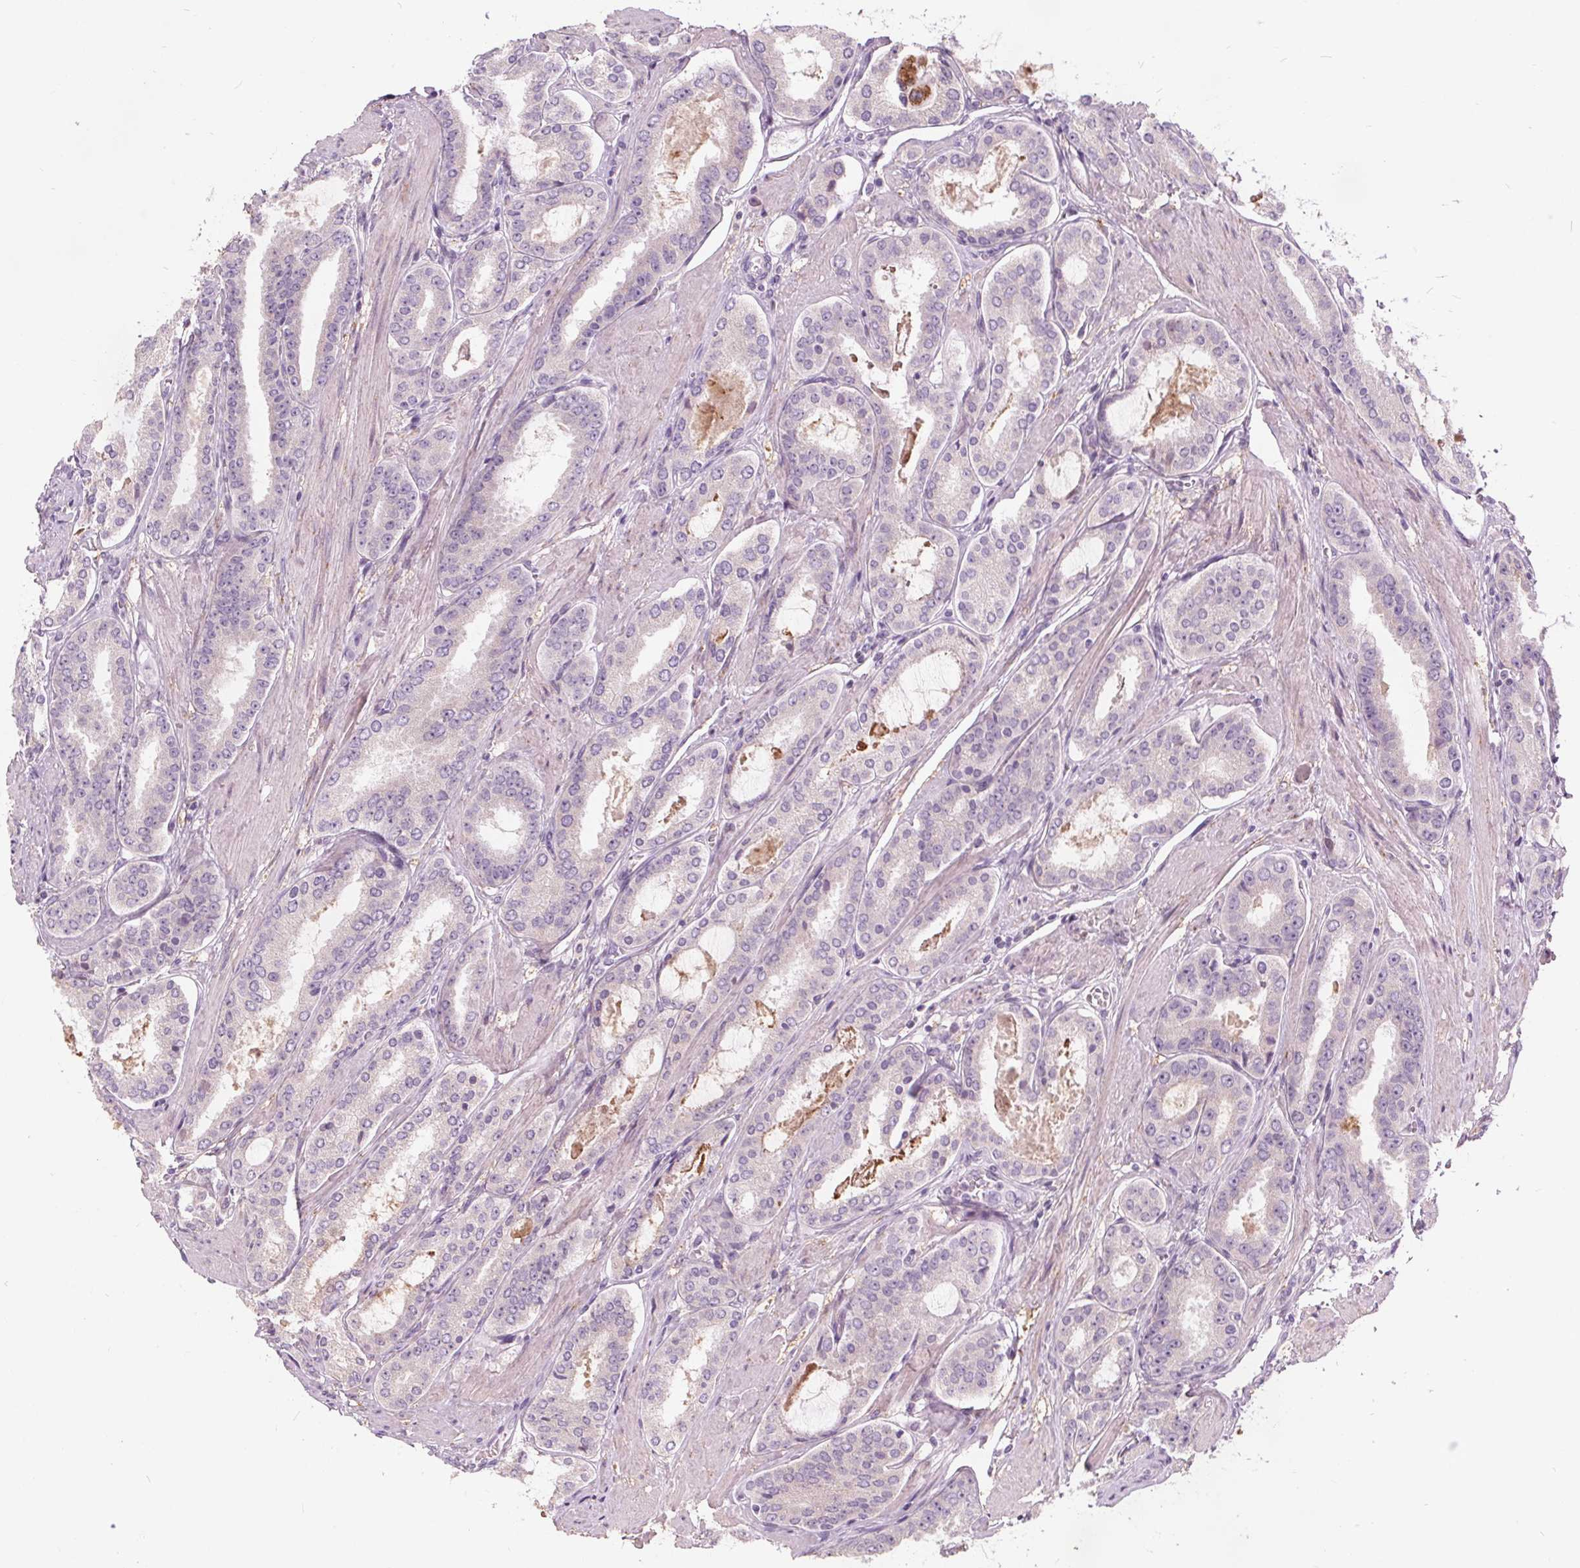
{"staining": {"intensity": "negative", "quantity": "none", "location": "none"}, "tissue": "prostate cancer", "cell_type": "Tumor cells", "image_type": "cancer", "snomed": [{"axis": "morphology", "description": "Adenocarcinoma, High grade"}, {"axis": "topography", "description": "Prostate"}], "caption": "A histopathology image of human high-grade adenocarcinoma (prostate) is negative for staining in tumor cells.", "gene": "ACOX2", "patient": {"sex": "male", "age": 63}}